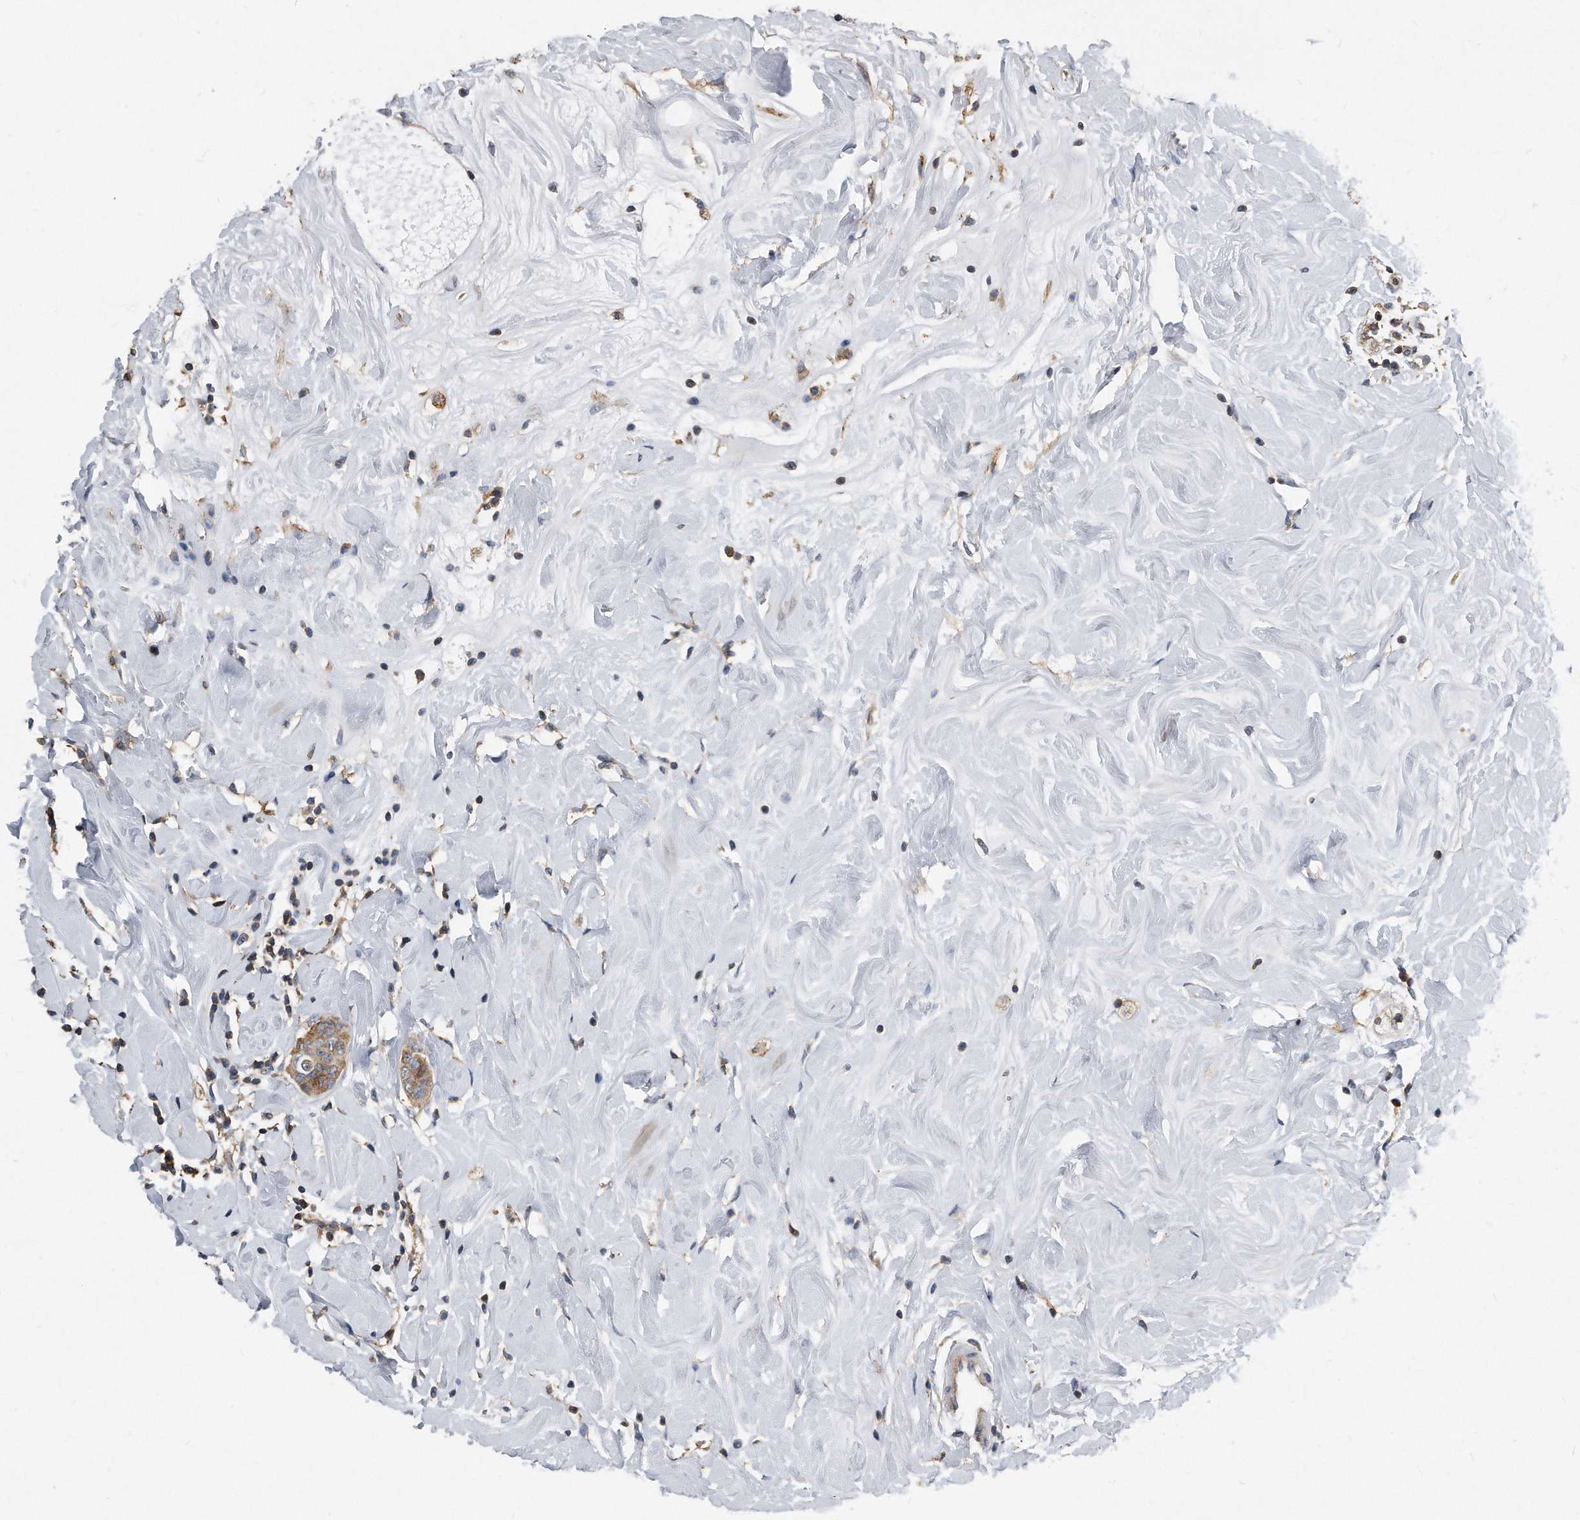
{"staining": {"intensity": "weak", "quantity": ">75%", "location": "cytoplasmic/membranous"}, "tissue": "breast cancer", "cell_type": "Tumor cells", "image_type": "cancer", "snomed": [{"axis": "morphology", "description": "Normal tissue, NOS"}, {"axis": "morphology", "description": "Duct carcinoma"}, {"axis": "topography", "description": "Breast"}], "caption": "This is an image of immunohistochemistry (IHC) staining of breast cancer (intraductal carcinoma), which shows weak expression in the cytoplasmic/membranous of tumor cells.", "gene": "ATG5", "patient": {"sex": "female", "age": 40}}